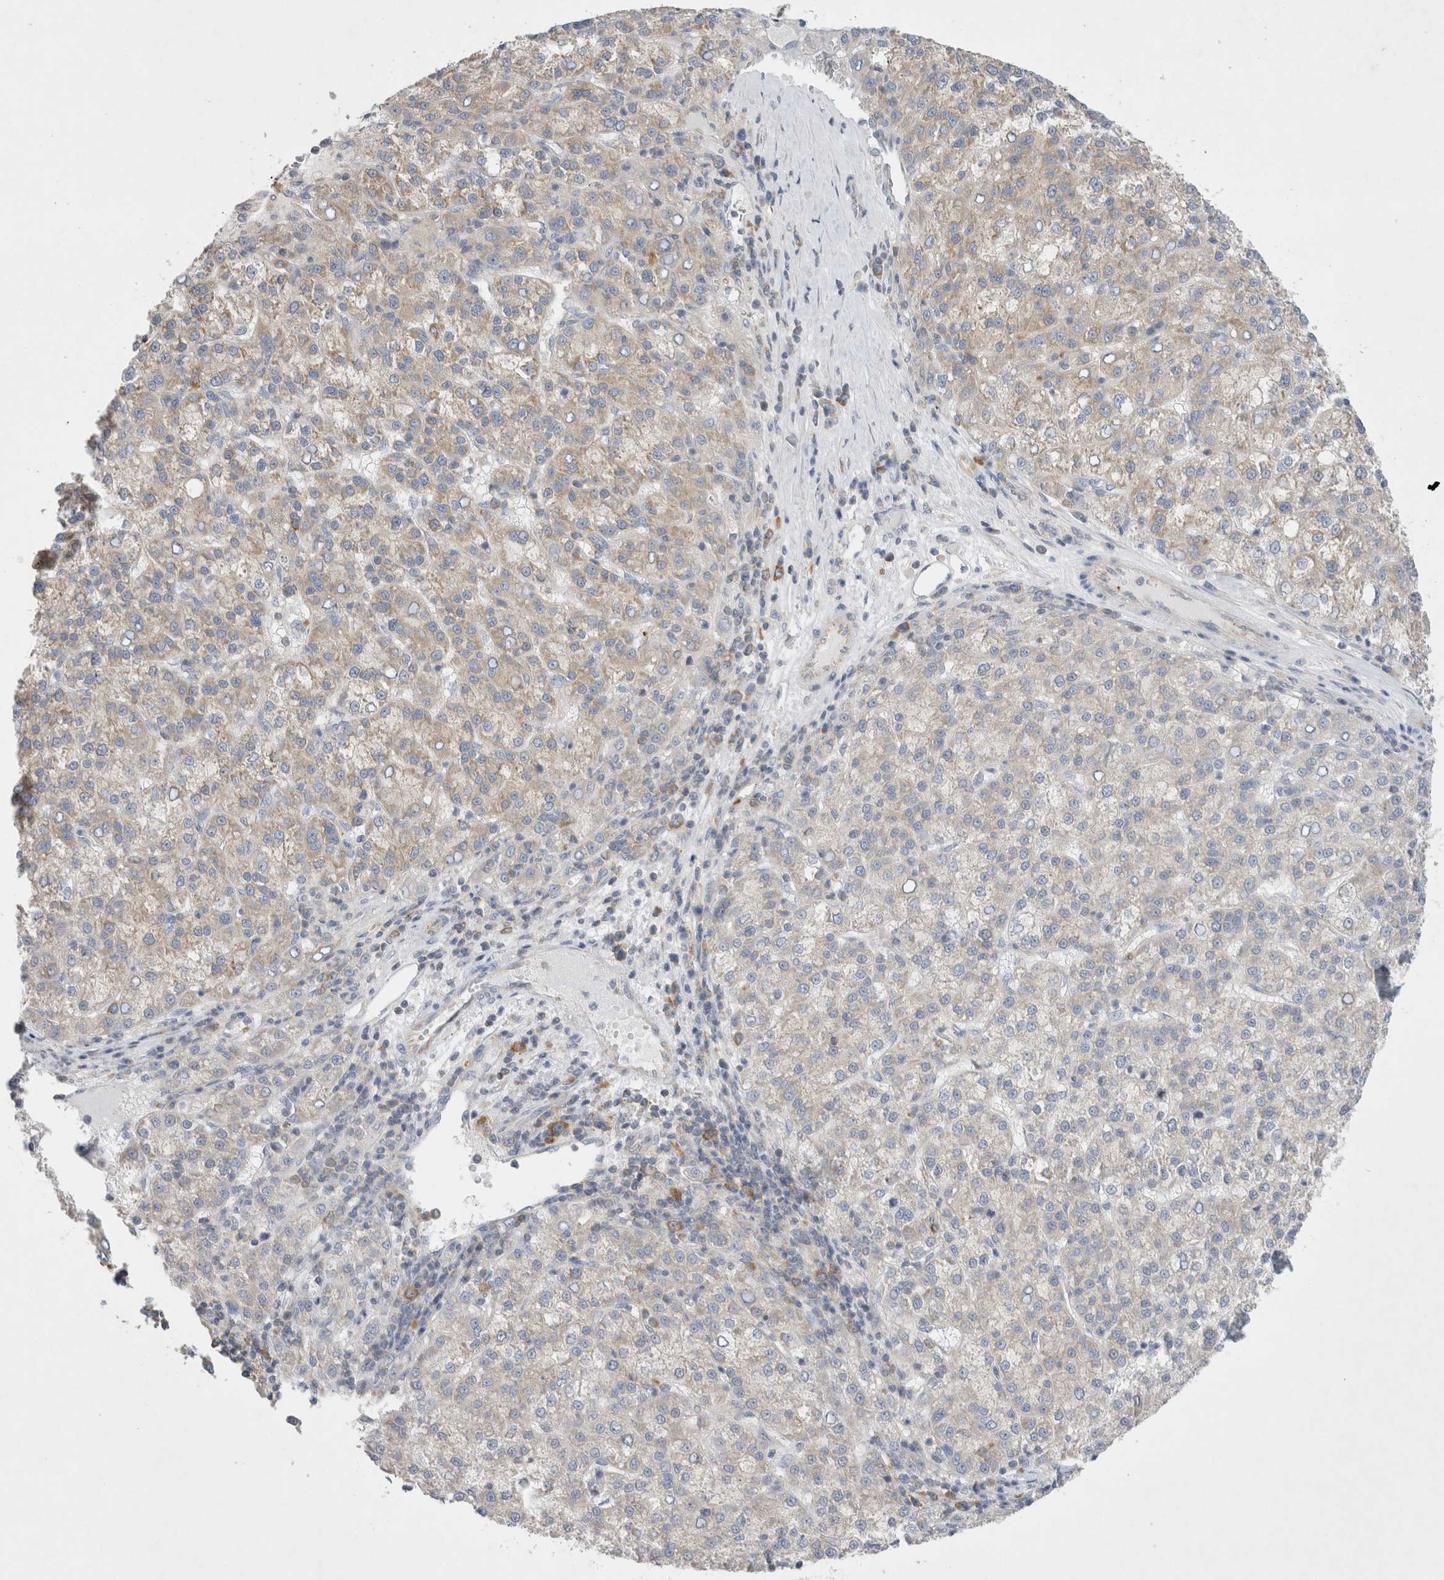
{"staining": {"intensity": "weak", "quantity": "<25%", "location": "cytoplasmic/membranous"}, "tissue": "liver cancer", "cell_type": "Tumor cells", "image_type": "cancer", "snomed": [{"axis": "morphology", "description": "Carcinoma, Hepatocellular, NOS"}, {"axis": "topography", "description": "Liver"}], "caption": "Immunohistochemistry of human liver hepatocellular carcinoma reveals no positivity in tumor cells.", "gene": "ZNF23", "patient": {"sex": "female", "age": 58}}